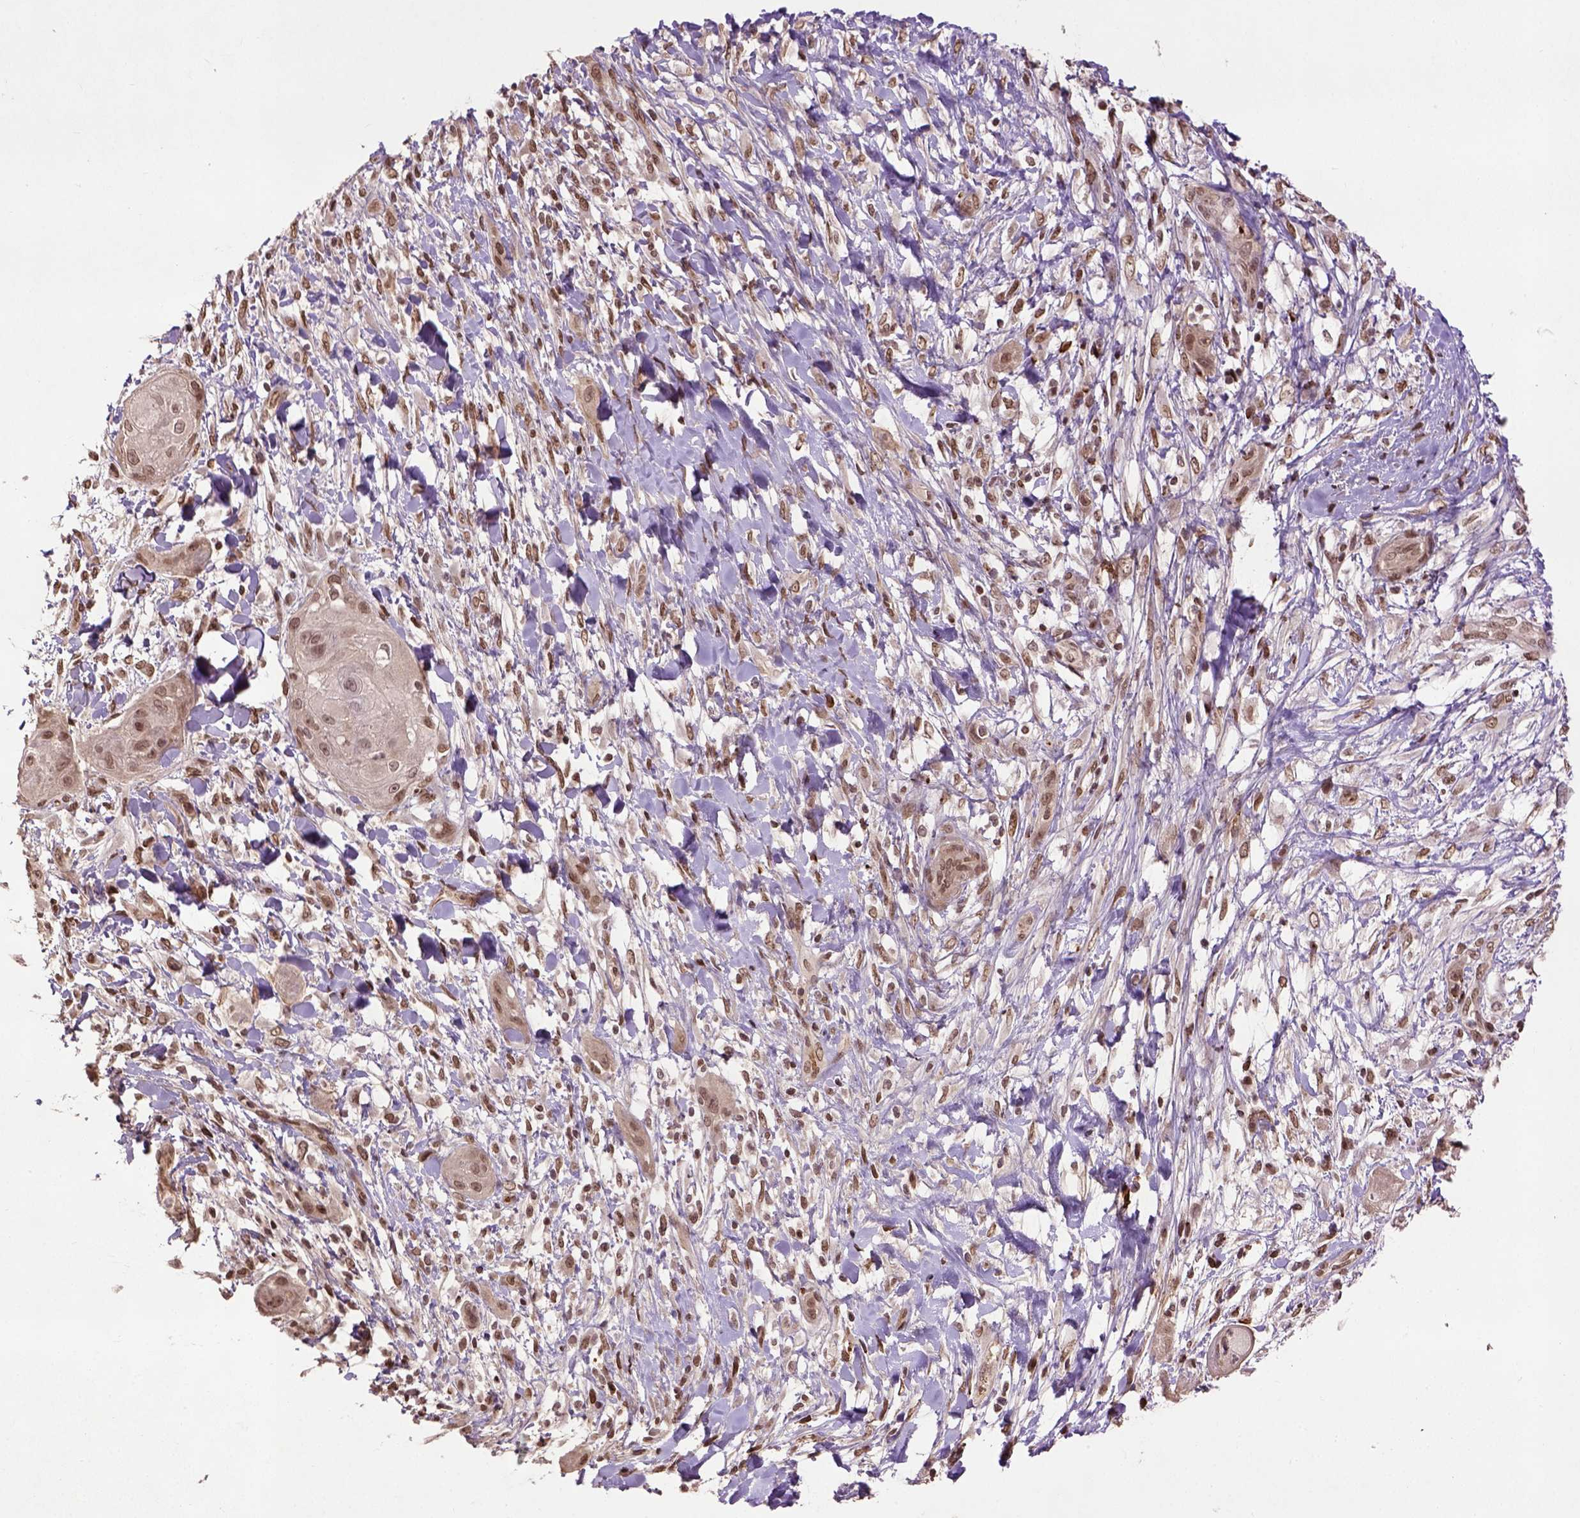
{"staining": {"intensity": "moderate", "quantity": ">75%", "location": "nuclear"}, "tissue": "skin cancer", "cell_type": "Tumor cells", "image_type": "cancer", "snomed": [{"axis": "morphology", "description": "Squamous cell carcinoma, NOS"}, {"axis": "topography", "description": "Skin"}], "caption": "An image showing moderate nuclear expression in about >75% of tumor cells in squamous cell carcinoma (skin), as visualized by brown immunohistochemical staining.", "gene": "BANF1", "patient": {"sex": "male", "age": 62}}